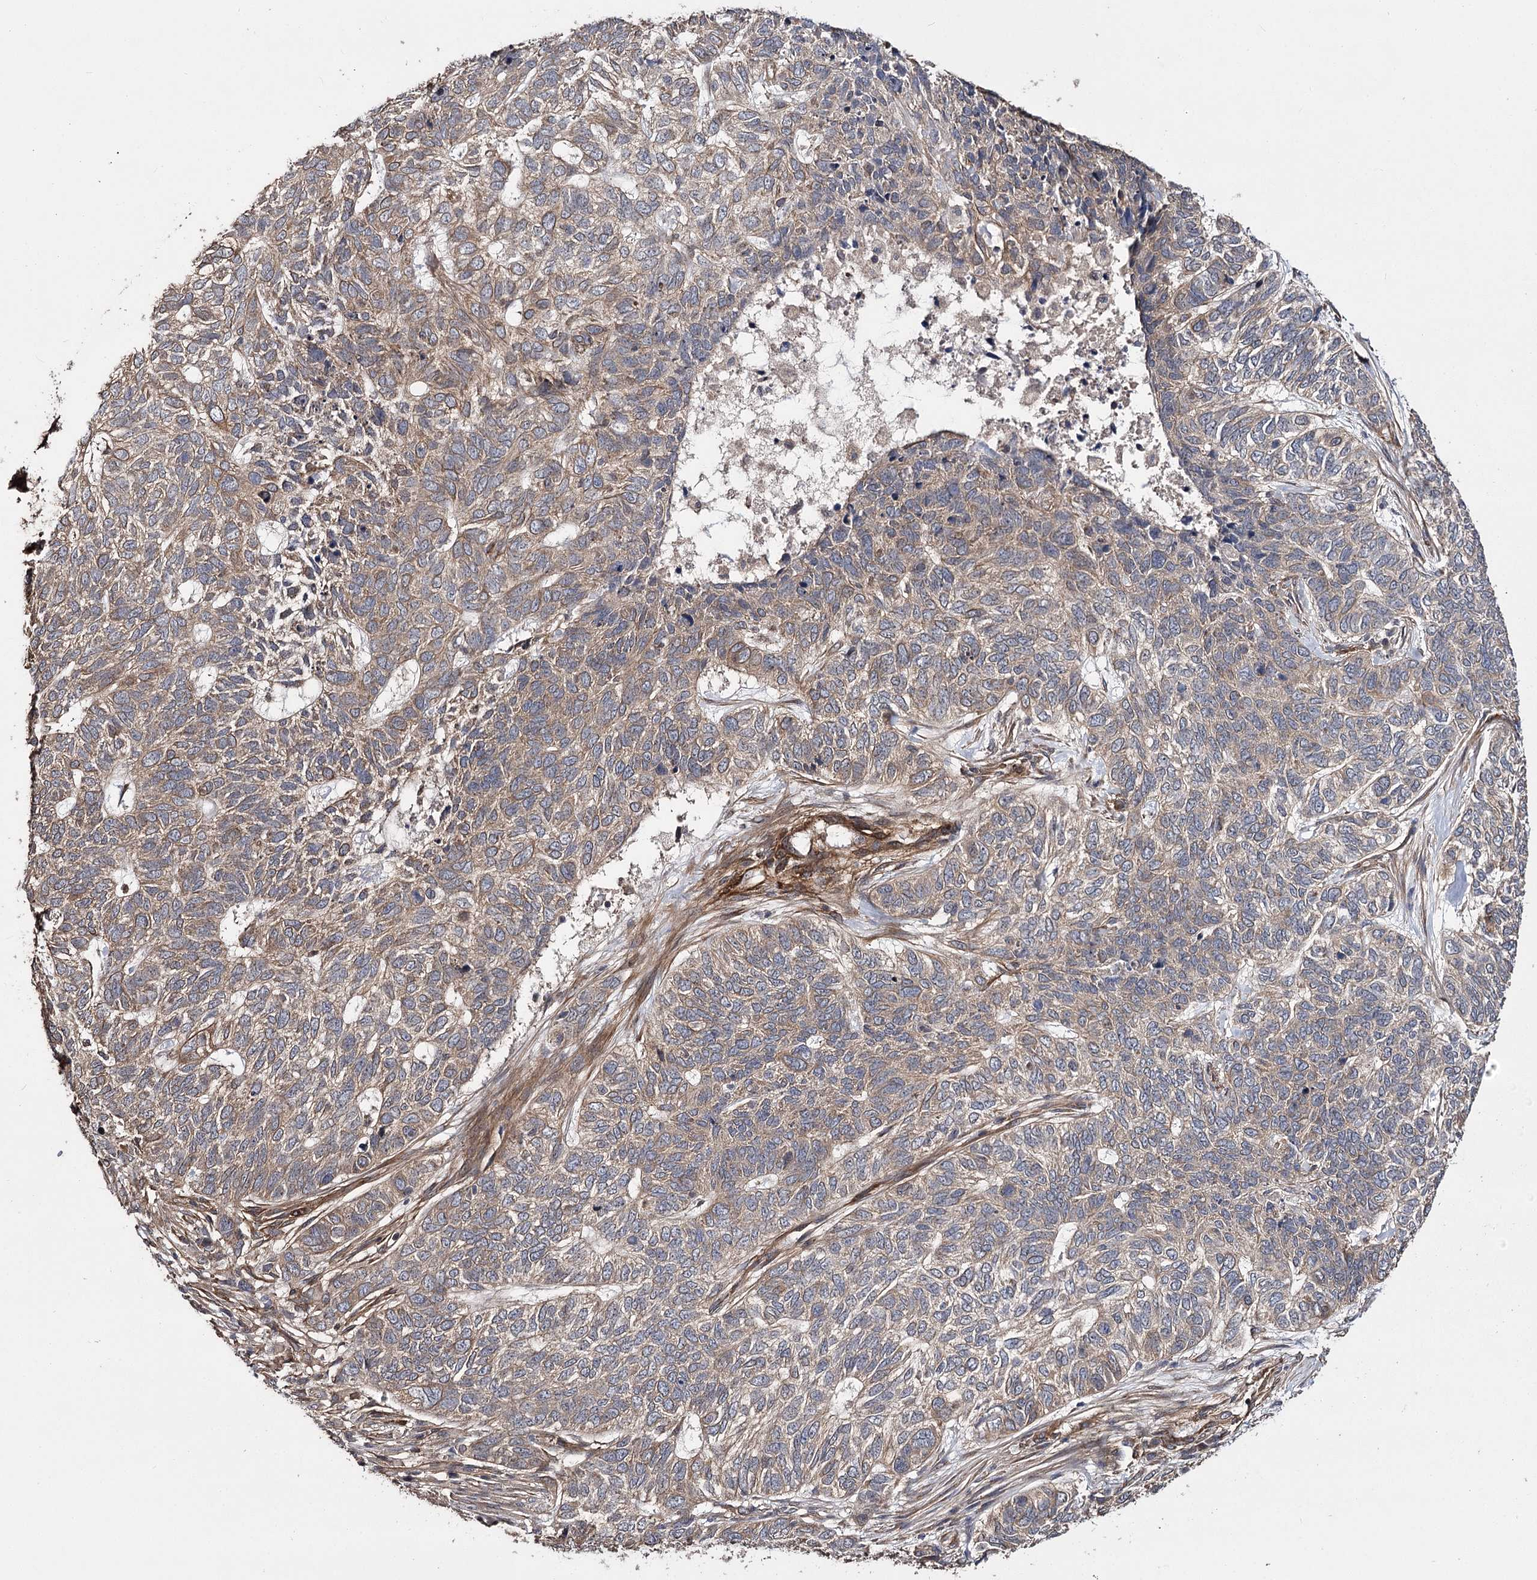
{"staining": {"intensity": "weak", "quantity": ">75%", "location": "cytoplasmic/membranous"}, "tissue": "skin cancer", "cell_type": "Tumor cells", "image_type": "cancer", "snomed": [{"axis": "morphology", "description": "Basal cell carcinoma"}, {"axis": "topography", "description": "Skin"}], "caption": "Protein staining displays weak cytoplasmic/membranous positivity in approximately >75% of tumor cells in skin basal cell carcinoma.", "gene": "MYO1C", "patient": {"sex": "female", "age": 65}}